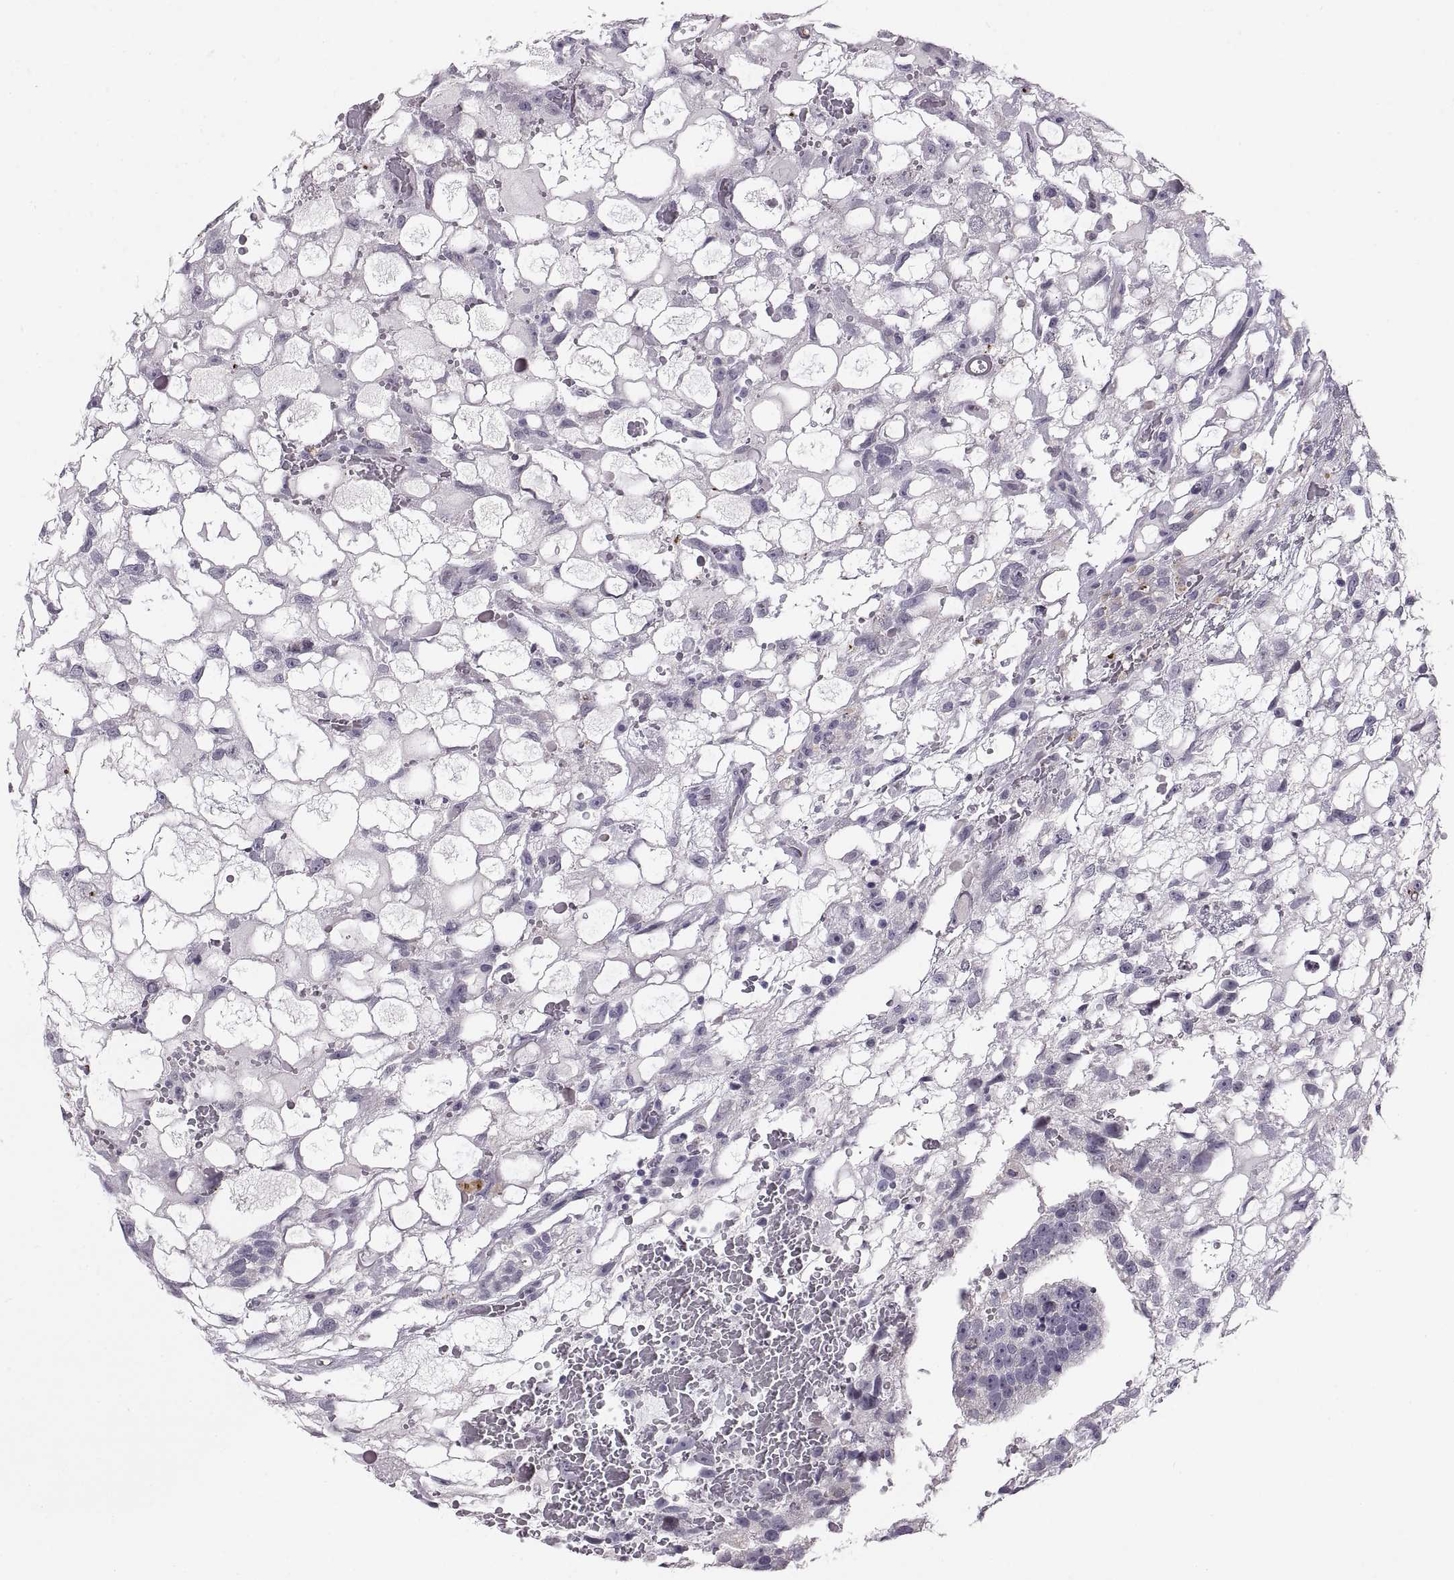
{"staining": {"intensity": "negative", "quantity": "none", "location": "none"}, "tissue": "testis cancer", "cell_type": "Tumor cells", "image_type": "cancer", "snomed": [{"axis": "morphology", "description": "Normal tissue, NOS"}, {"axis": "morphology", "description": "Carcinoma, Embryonal, NOS"}, {"axis": "topography", "description": "Testis"}, {"axis": "topography", "description": "Epididymis"}], "caption": "Tumor cells are negative for protein expression in human embryonal carcinoma (testis).", "gene": "MAGEB18", "patient": {"sex": "male", "age": 32}}